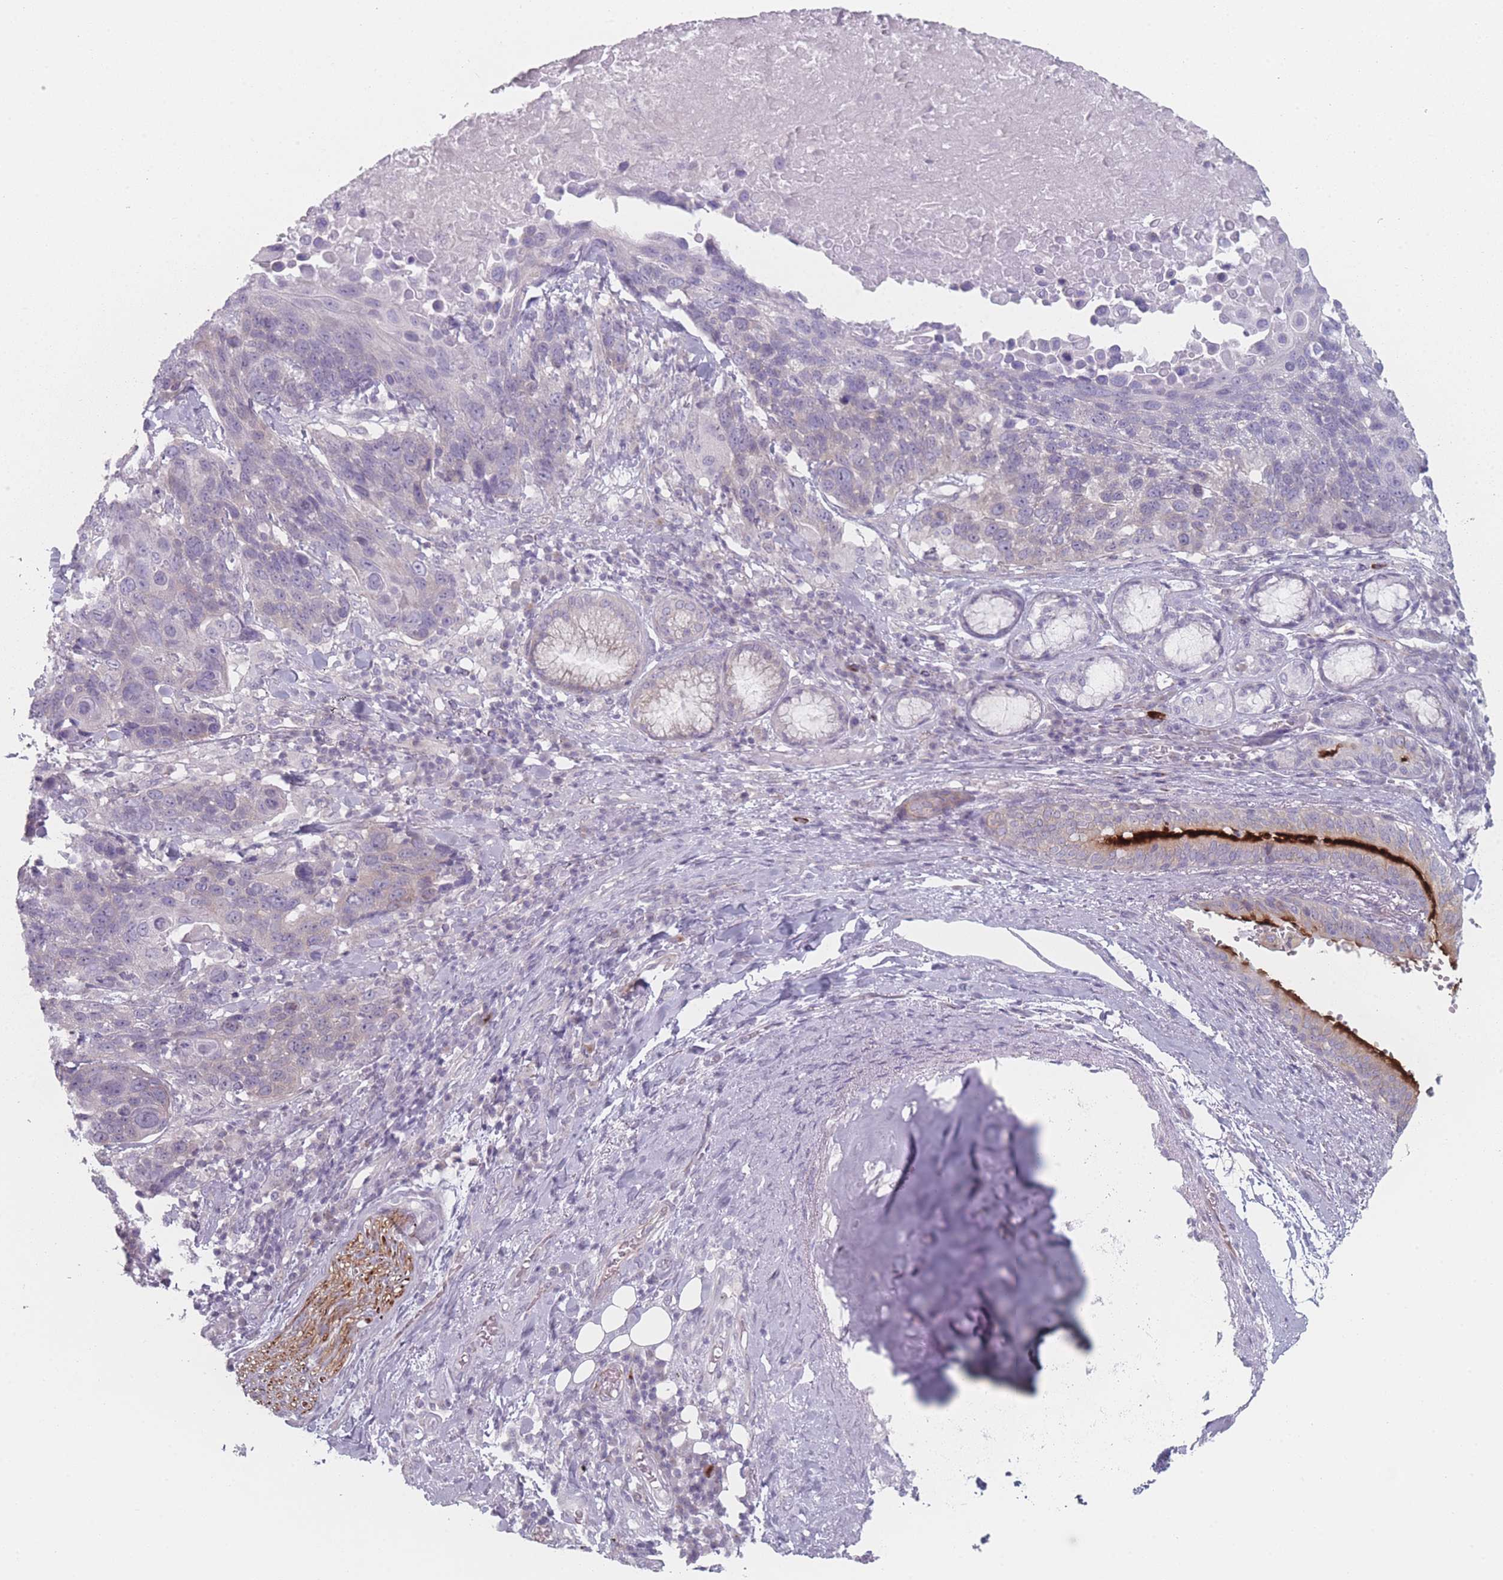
{"staining": {"intensity": "negative", "quantity": "none", "location": "none"}, "tissue": "lung cancer", "cell_type": "Tumor cells", "image_type": "cancer", "snomed": [{"axis": "morphology", "description": "Squamous cell carcinoma, NOS"}, {"axis": "topography", "description": "Lung"}], "caption": "Protein analysis of squamous cell carcinoma (lung) shows no significant positivity in tumor cells.", "gene": "RNF4", "patient": {"sex": "male", "age": 66}}